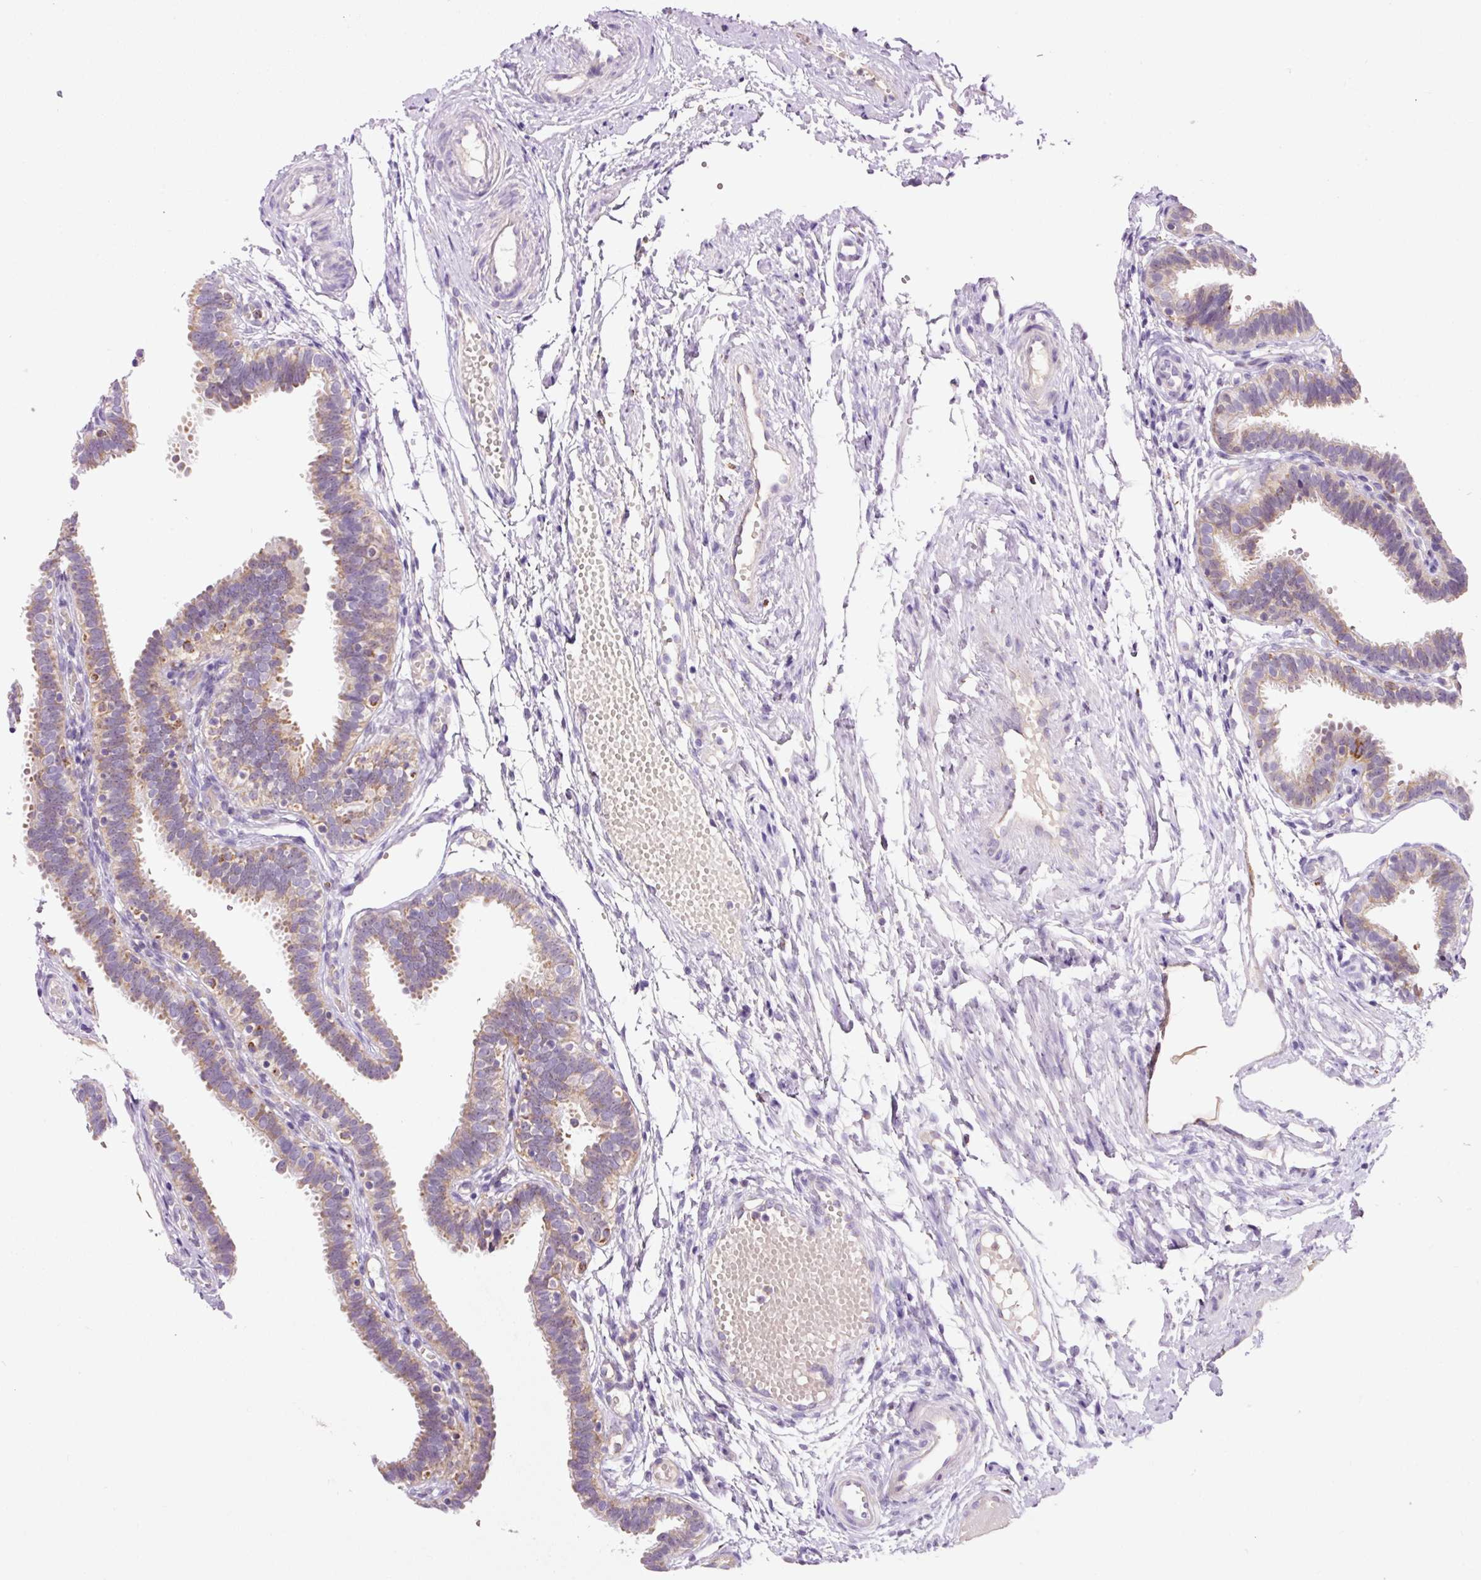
{"staining": {"intensity": "weak", "quantity": "25%-75%", "location": "cytoplasmic/membranous"}, "tissue": "fallopian tube", "cell_type": "Glandular cells", "image_type": "normal", "snomed": [{"axis": "morphology", "description": "Normal tissue, NOS"}, {"axis": "topography", "description": "Fallopian tube"}], "caption": "Immunohistochemical staining of benign fallopian tube displays weak cytoplasmic/membranous protein staining in about 25%-75% of glandular cells.", "gene": "PCK2", "patient": {"sex": "female", "age": 37}}